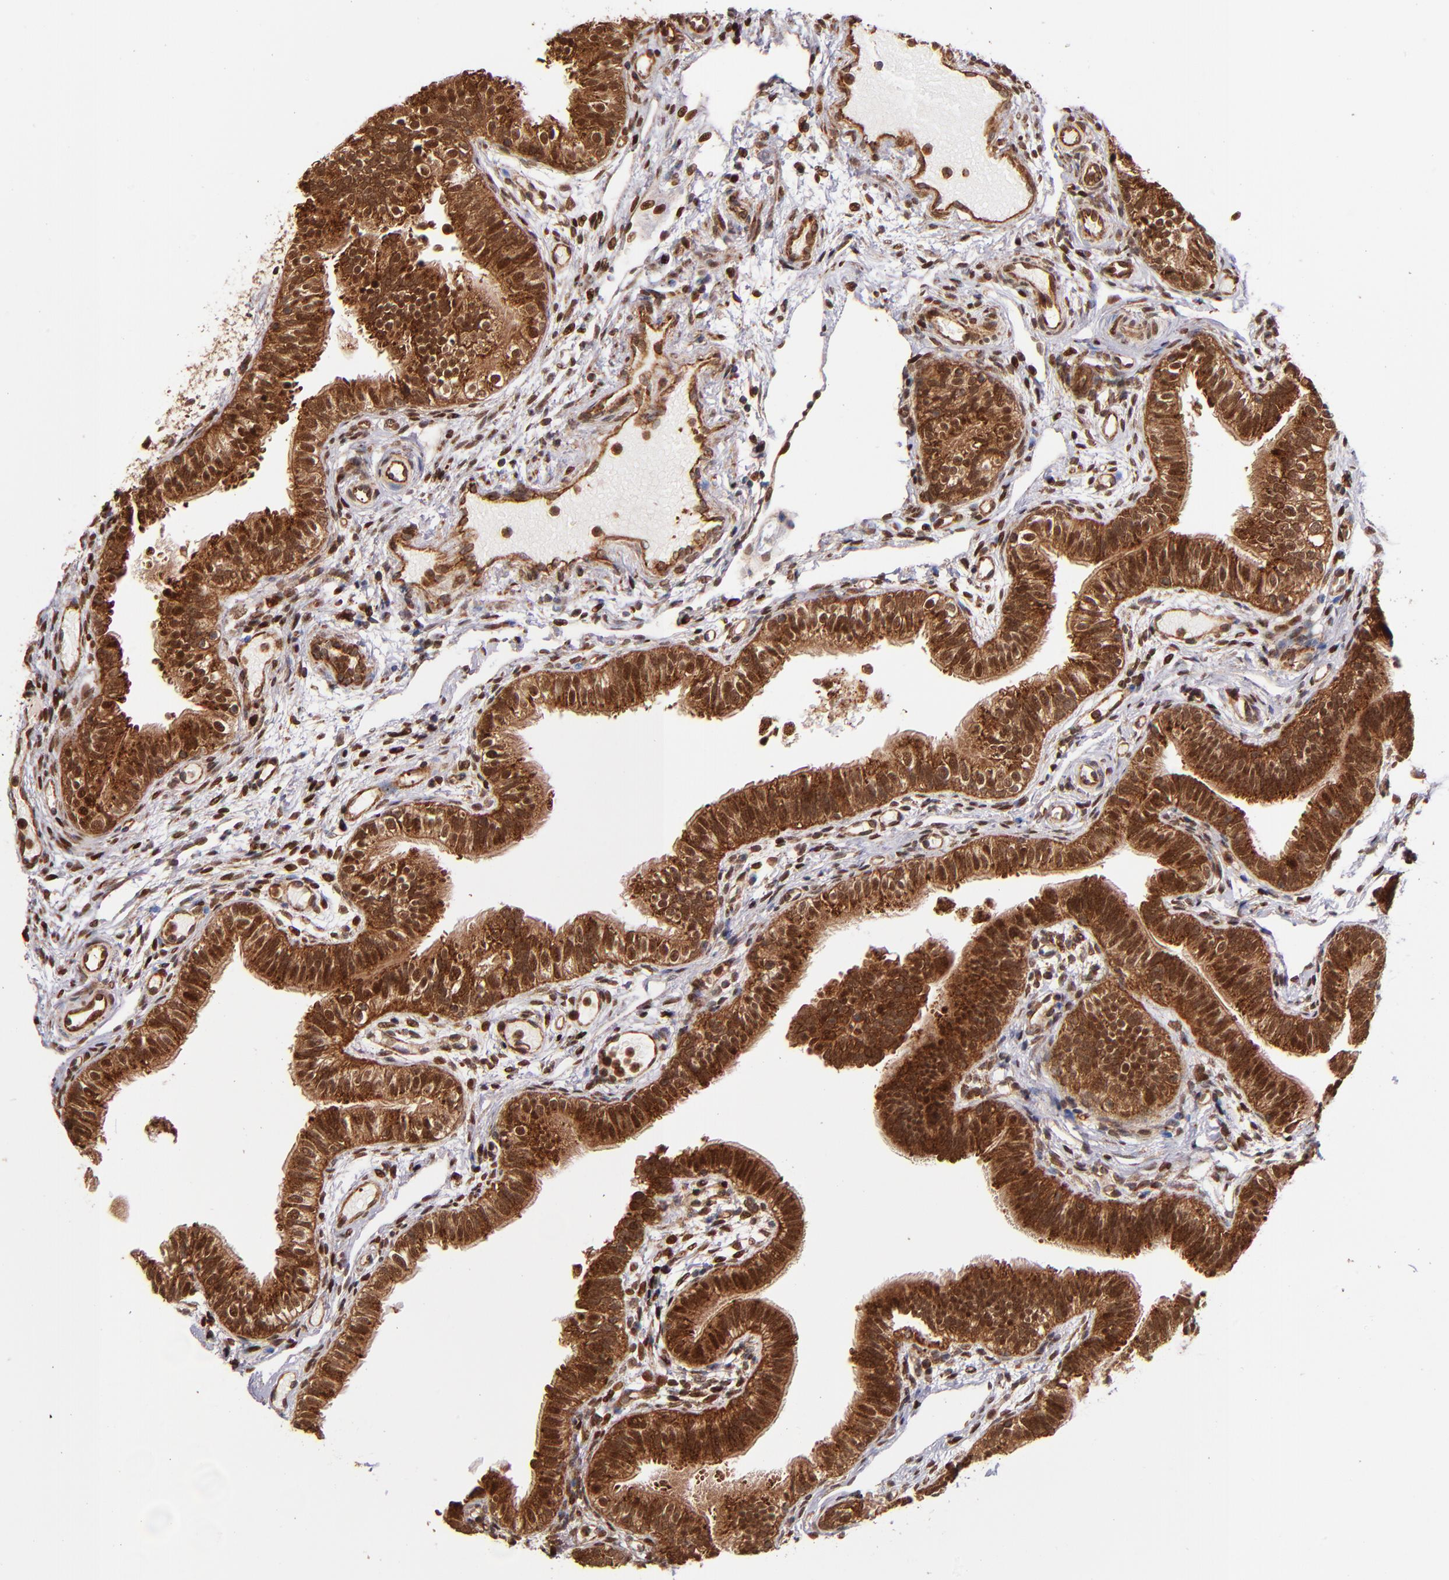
{"staining": {"intensity": "strong", "quantity": ">75%", "location": "cytoplasmic/membranous,nuclear"}, "tissue": "fallopian tube", "cell_type": "Glandular cells", "image_type": "normal", "snomed": [{"axis": "morphology", "description": "Normal tissue, NOS"}, {"axis": "morphology", "description": "Dermoid, NOS"}, {"axis": "topography", "description": "Fallopian tube"}], "caption": "Immunohistochemical staining of unremarkable human fallopian tube reveals high levels of strong cytoplasmic/membranous,nuclear staining in about >75% of glandular cells. The staining is performed using DAB brown chromogen to label protein expression. The nuclei are counter-stained blue using hematoxylin.", "gene": "STX8", "patient": {"sex": "female", "age": 33}}